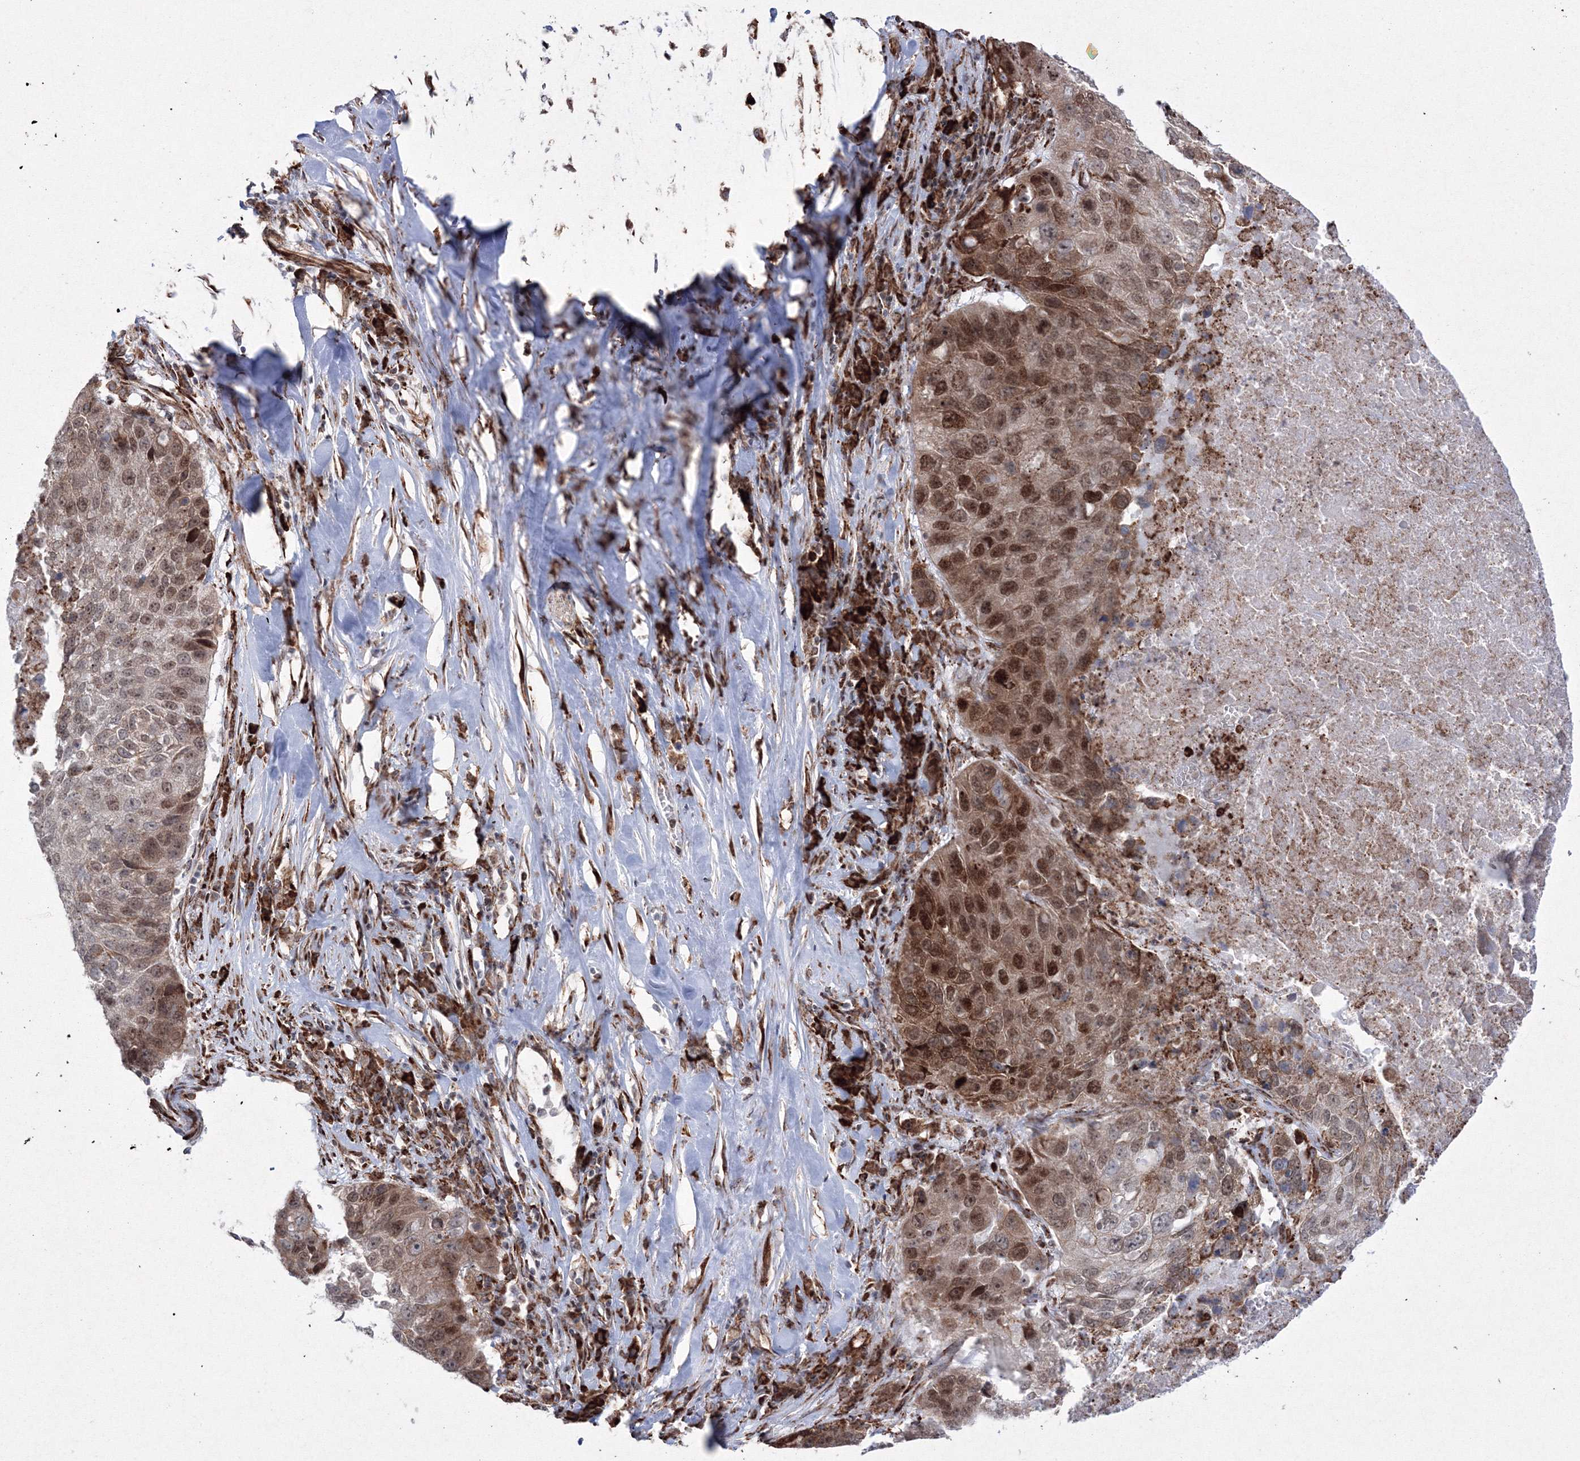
{"staining": {"intensity": "moderate", "quantity": ">75%", "location": "cytoplasmic/membranous,nuclear"}, "tissue": "lung cancer", "cell_type": "Tumor cells", "image_type": "cancer", "snomed": [{"axis": "morphology", "description": "Squamous cell carcinoma, NOS"}, {"axis": "topography", "description": "Lung"}], "caption": "Brown immunohistochemical staining in human lung squamous cell carcinoma displays moderate cytoplasmic/membranous and nuclear staining in approximately >75% of tumor cells.", "gene": "EFCAB12", "patient": {"sex": "male", "age": 61}}